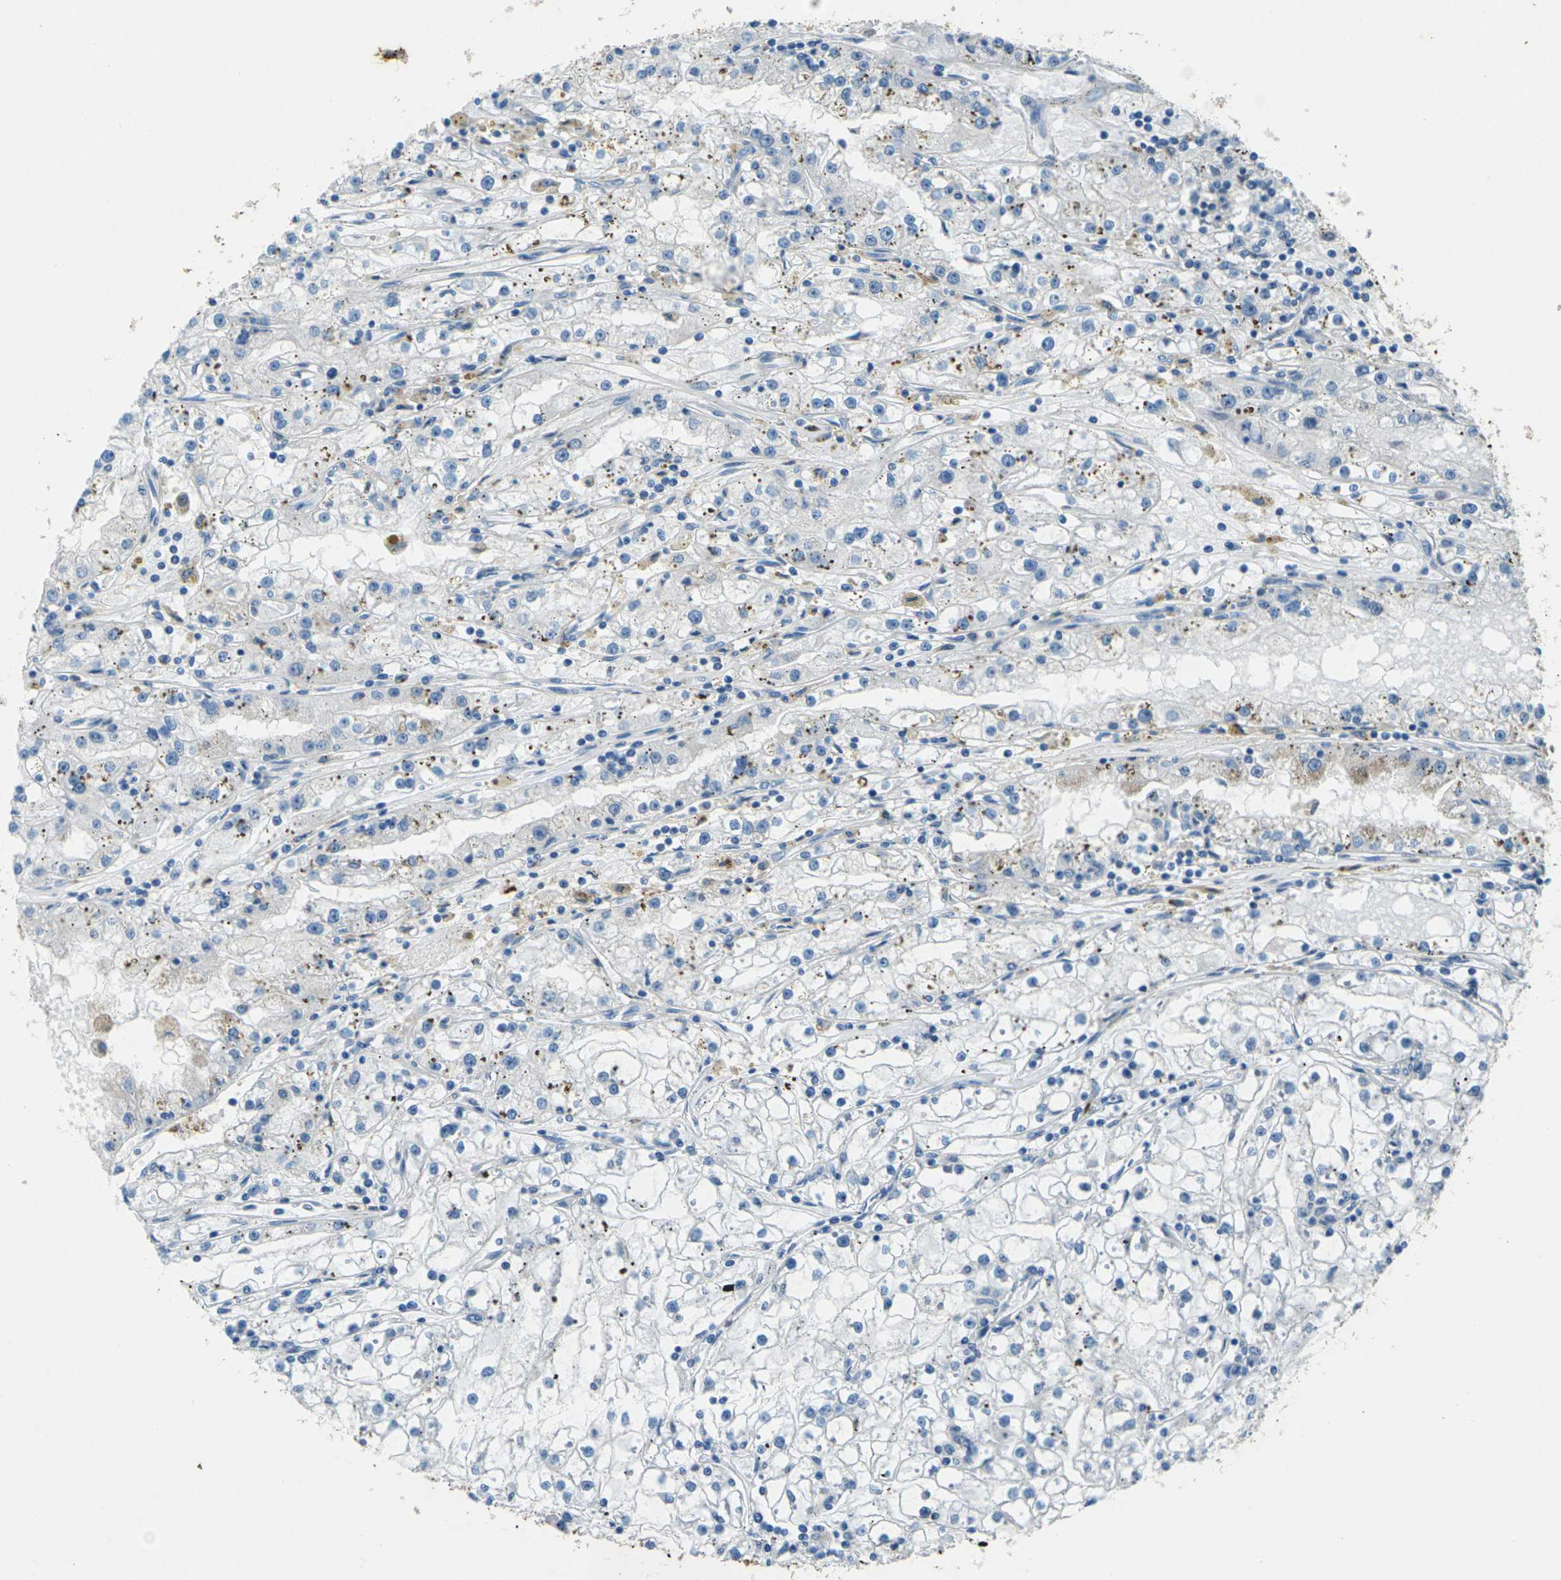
{"staining": {"intensity": "weak", "quantity": "<25%", "location": "cytoplasmic/membranous"}, "tissue": "renal cancer", "cell_type": "Tumor cells", "image_type": "cancer", "snomed": [{"axis": "morphology", "description": "Adenocarcinoma, NOS"}, {"axis": "topography", "description": "Kidney"}], "caption": "Tumor cells show no significant expression in adenocarcinoma (renal). The staining is performed using DAB brown chromogen with nuclei counter-stained in using hematoxylin.", "gene": "SIGLEC14", "patient": {"sex": "male", "age": 56}}